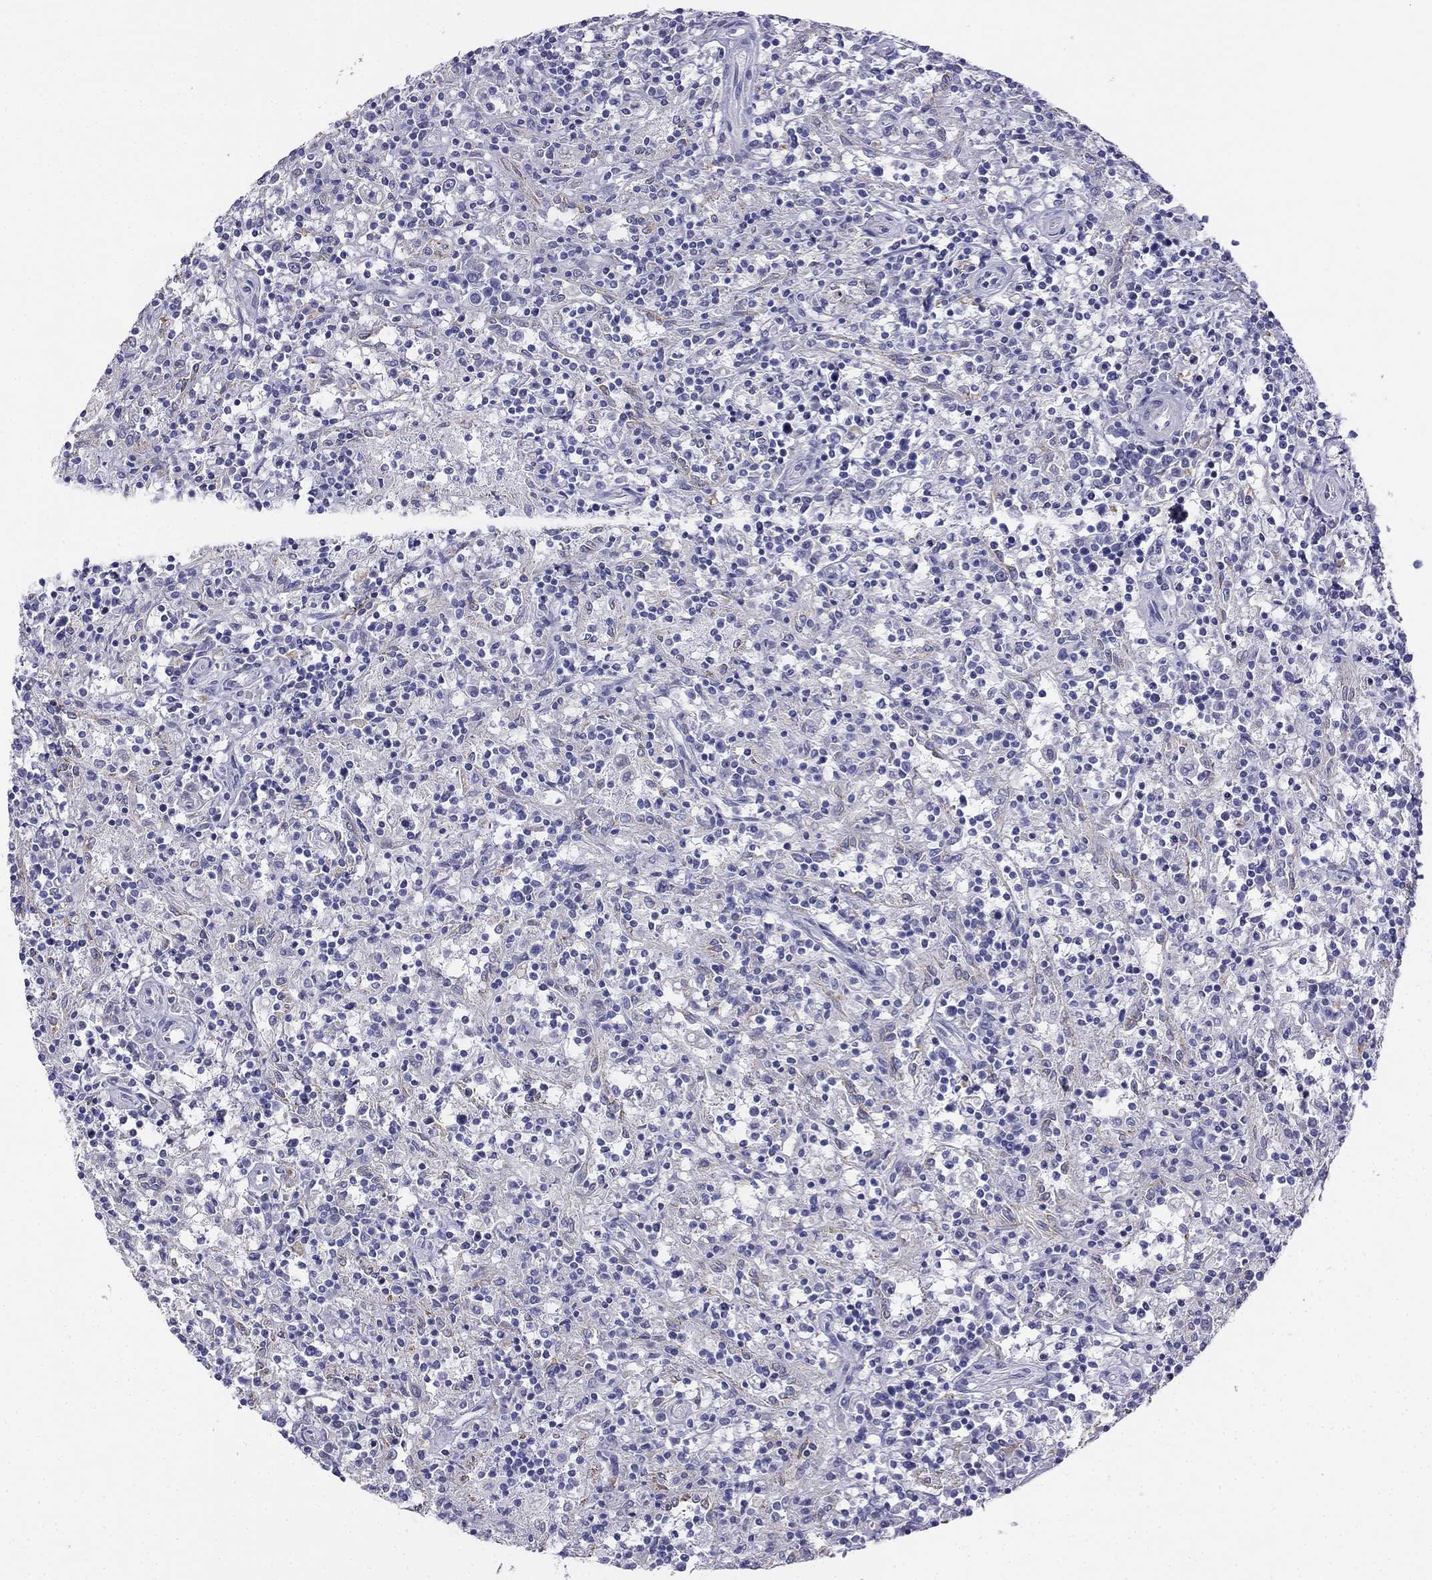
{"staining": {"intensity": "negative", "quantity": "none", "location": "none"}, "tissue": "lymphoma", "cell_type": "Tumor cells", "image_type": "cancer", "snomed": [{"axis": "morphology", "description": "Malignant lymphoma, non-Hodgkin's type, Low grade"}, {"axis": "topography", "description": "Spleen"}], "caption": "This micrograph is of malignant lymphoma, non-Hodgkin's type (low-grade) stained with IHC to label a protein in brown with the nuclei are counter-stained blue. There is no expression in tumor cells.", "gene": "ALOXE3", "patient": {"sex": "male", "age": 62}}